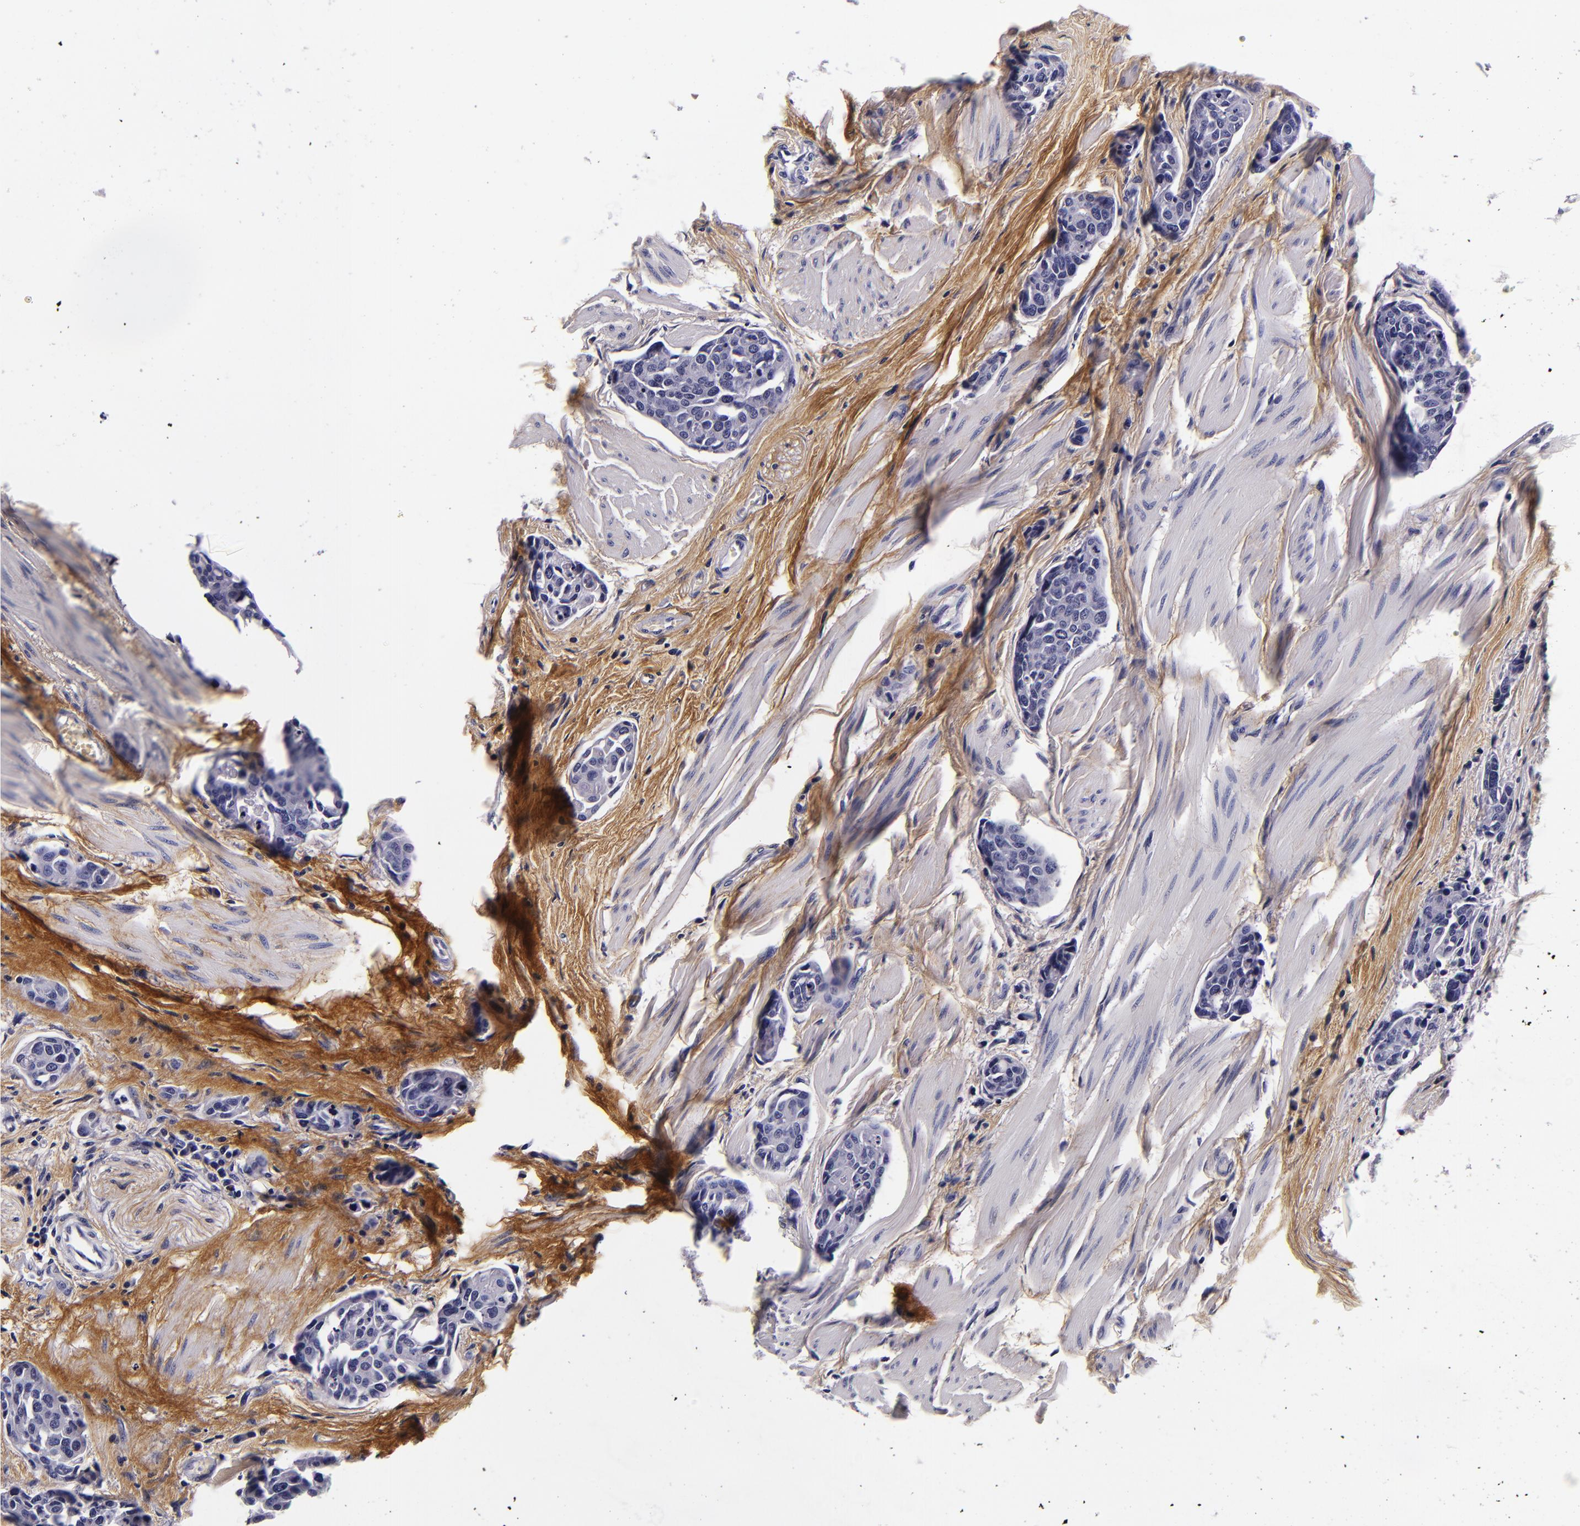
{"staining": {"intensity": "negative", "quantity": "none", "location": "none"}, "tissue": "urothelial cancer", "cell_type": "Tumor cells", "image_type": "cancer", "snomed": [{"axis": "morphology", "description": "Urothelial carcinoma, High grade"}, {"axis": "topography", "description": "Urinary bladder"}], "caption": "A high-resolution micrograph shows immunohistochemistry staining of urothelial cancer, which shows no significant expression in tumor cells. (Brightfield microscopy of DAB IHC at high magnification).", "gene": "FBN1", "patient": {"sex": "male", "age": 78}}